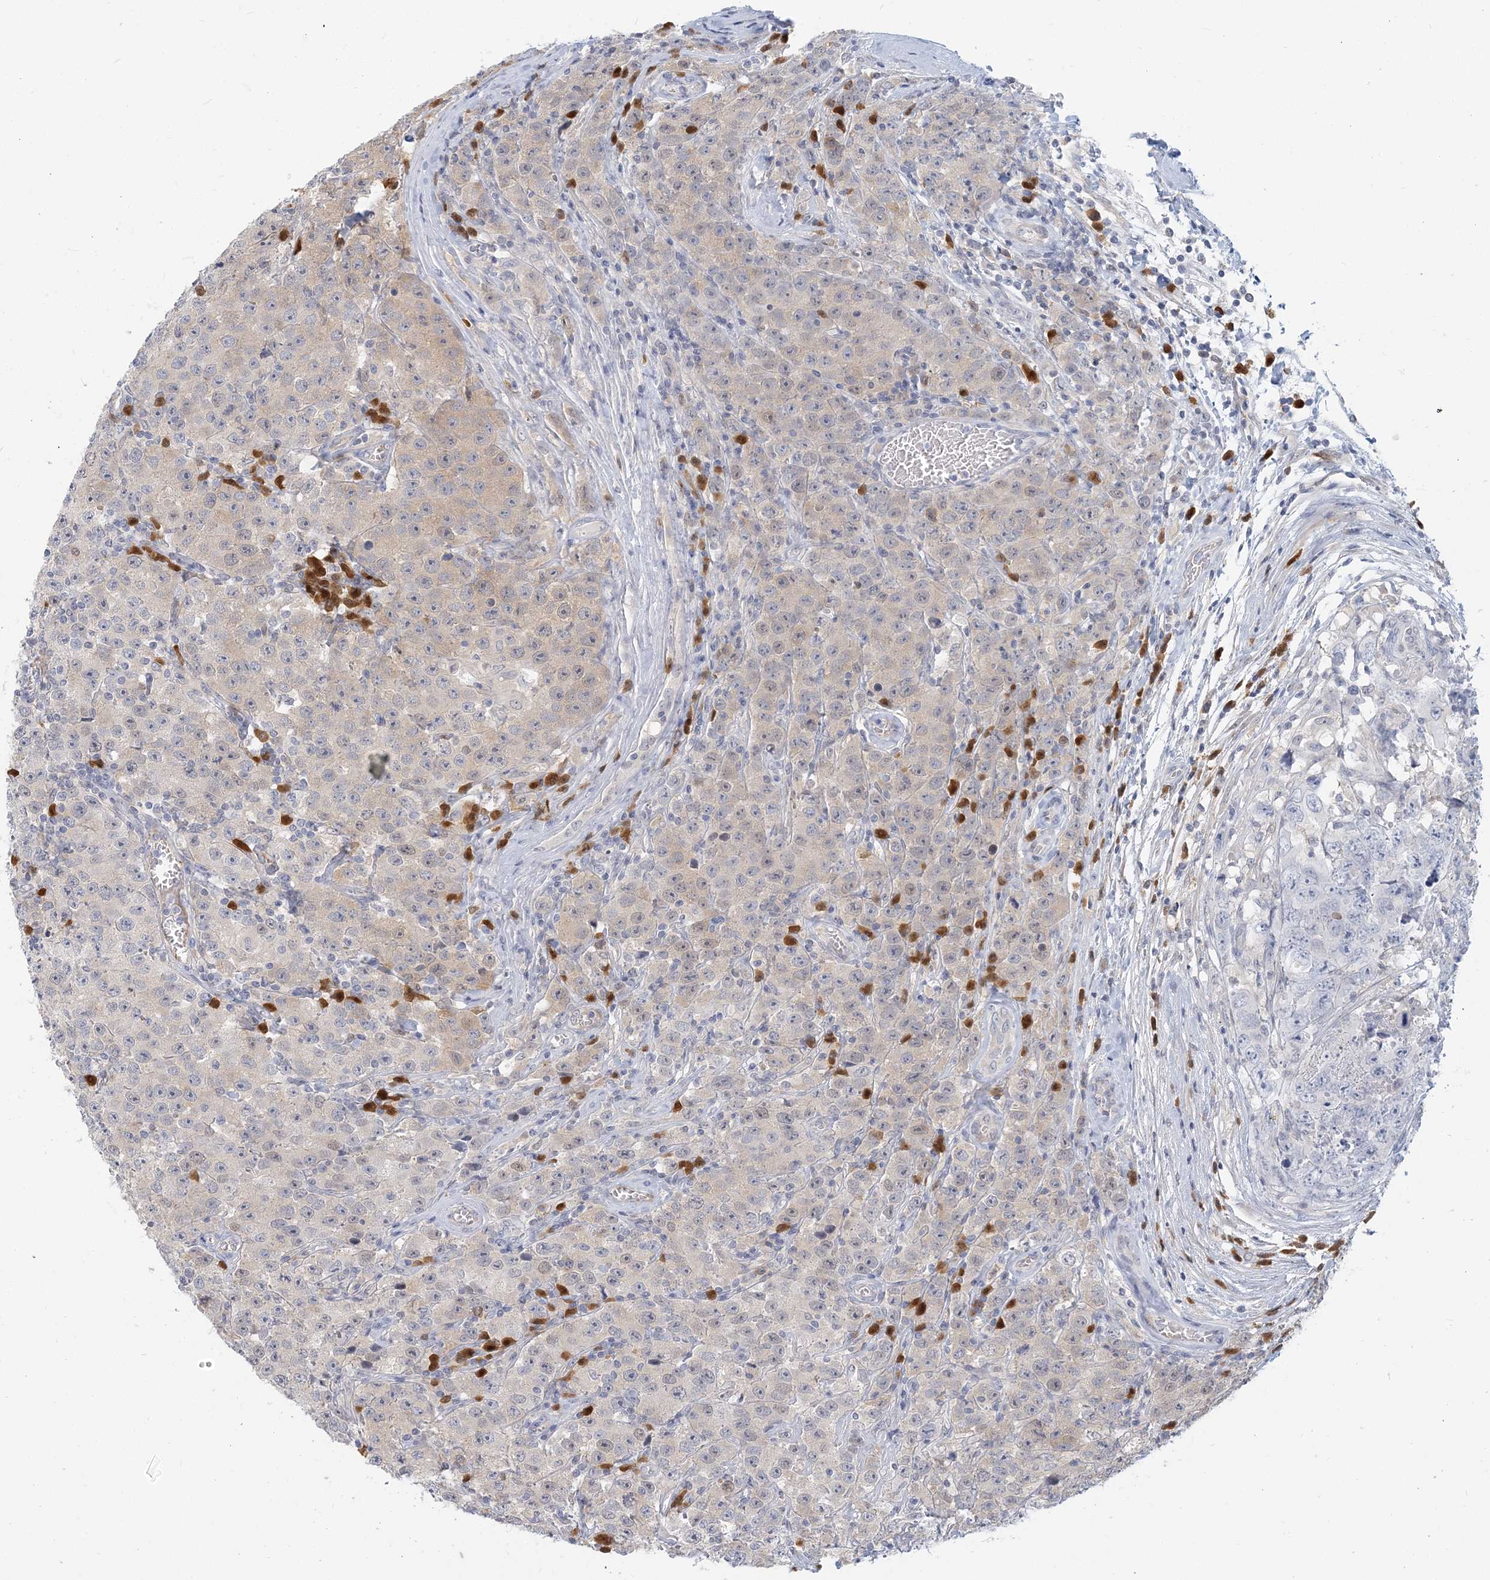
{"staining": {"intensity": "negative", "quantity": "none", "location": "none"}, "tissue": "testis cancer", "cell_type": "Tumor cells", "image_type": "cancer", "snomed": [{"axis": "morphology", "description": "Seminoma, NOS"}, {"axis": "morphology", "description": "Carcinoma, Embryonal, NOS"}, {"axis": "topography", "description": "Testis"}], "caption": "Immunohistochemical staining of embryonal carcinoma (testis) demonstrates no significant positivity in tumor cells. (DAB (3,3'-diaminobenzidine) immunohistochemistry (IHC), high magnification).", "gene": "GMPPA", "patient": {"sex": "male", "age": 43}}